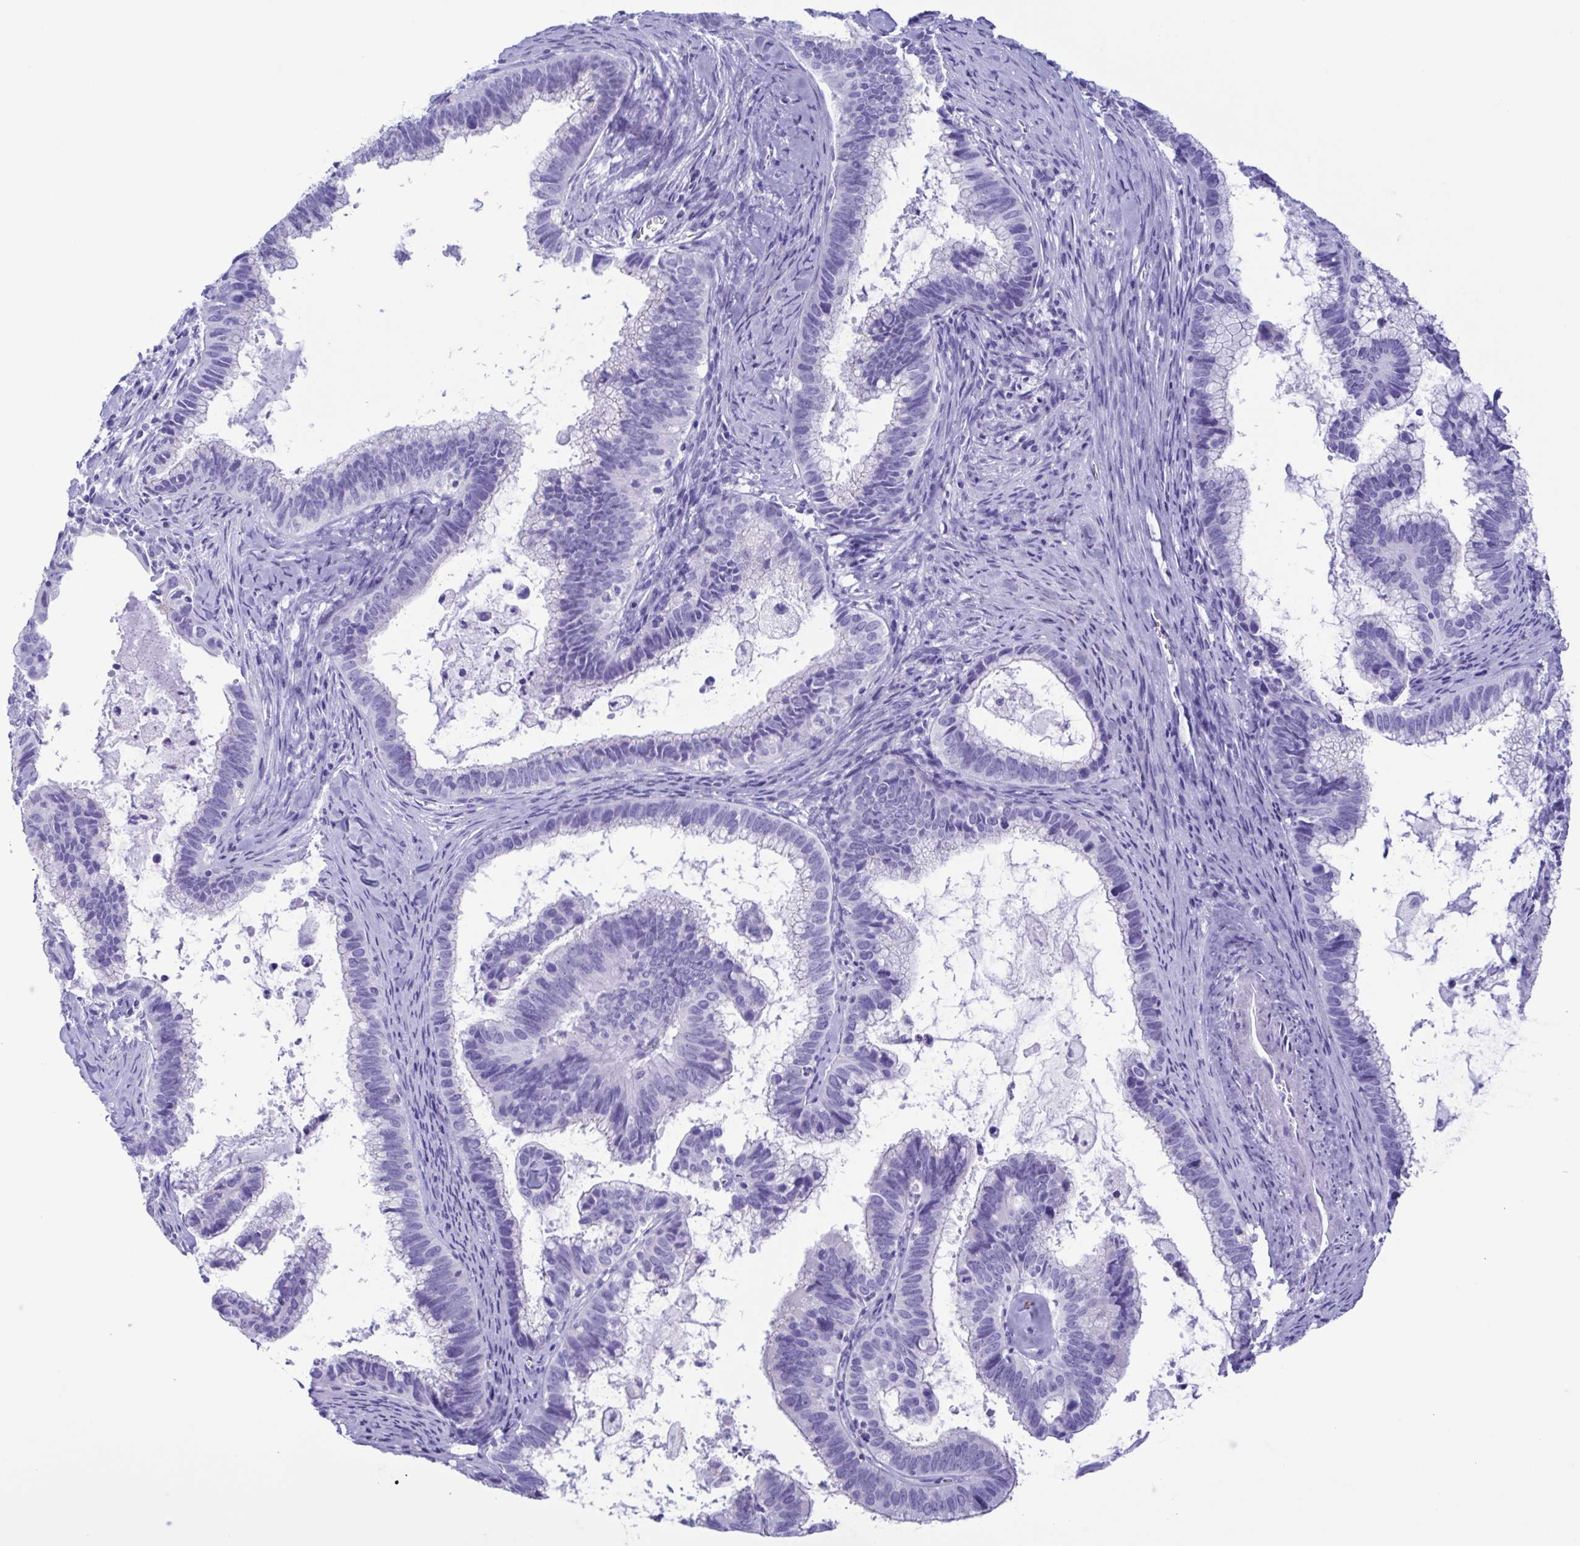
{"staining": {"intensity": "negative", "quantity": "none", "location": "none"}, "tissue": "cervical cancer", "cell_type": "Tumor cells", "image_type": "cancer", "snomed": [{"axis": "morphology", "description": "Adenocarcinoma, NOS"}, {"axis": "topography", "description": "Cervix"}], "caption": "Tumor cells are negative for brown protein staining in cervical adenocarcinoma.", "gene": "TSPY2", "patient": {"sex": "female", "age": 61}}